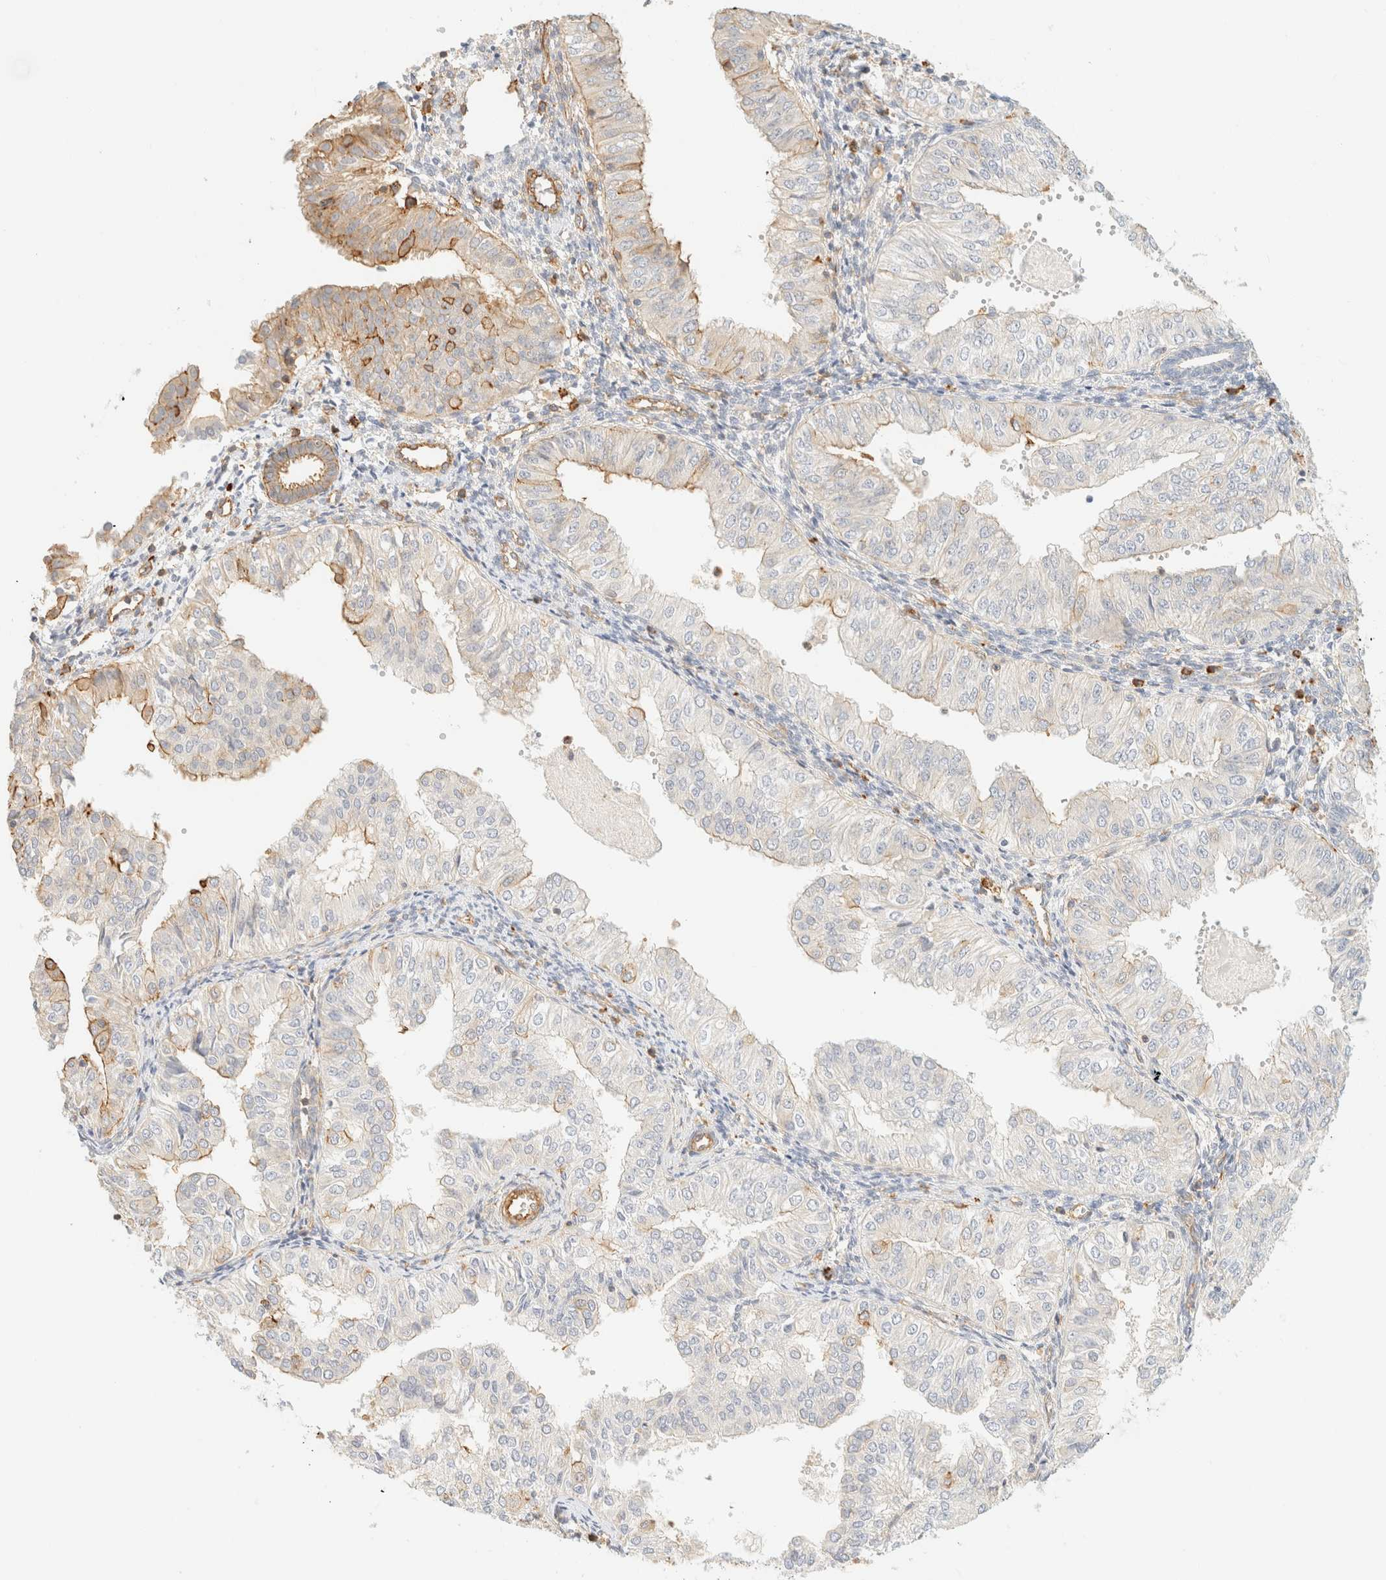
{"staining": {"intensity": "moderate", "quantity": "<25%", "location": "cytoplasmic/membranous"}, "tissue": "endometrial cancer", "cell_type": "Tumor cells", "image_type": "cancer", "snomed": [{"axis": "morphology", "description": "Normal tissue, NOS"}, {"axis": "morphology", "description": "Adenocarcinoma, NOS"}, {"axis": "topography", "description": "Endometrium"}], "caption": "About <25% of tumor cells in endometrial adenocarcinoma demonstrate moderate cytoplasmic/membranous protein staining as visualized by brown immunohistochemical staining.", "gene": "OTOP2", "patient": {"sex": "female", "age": 53}}